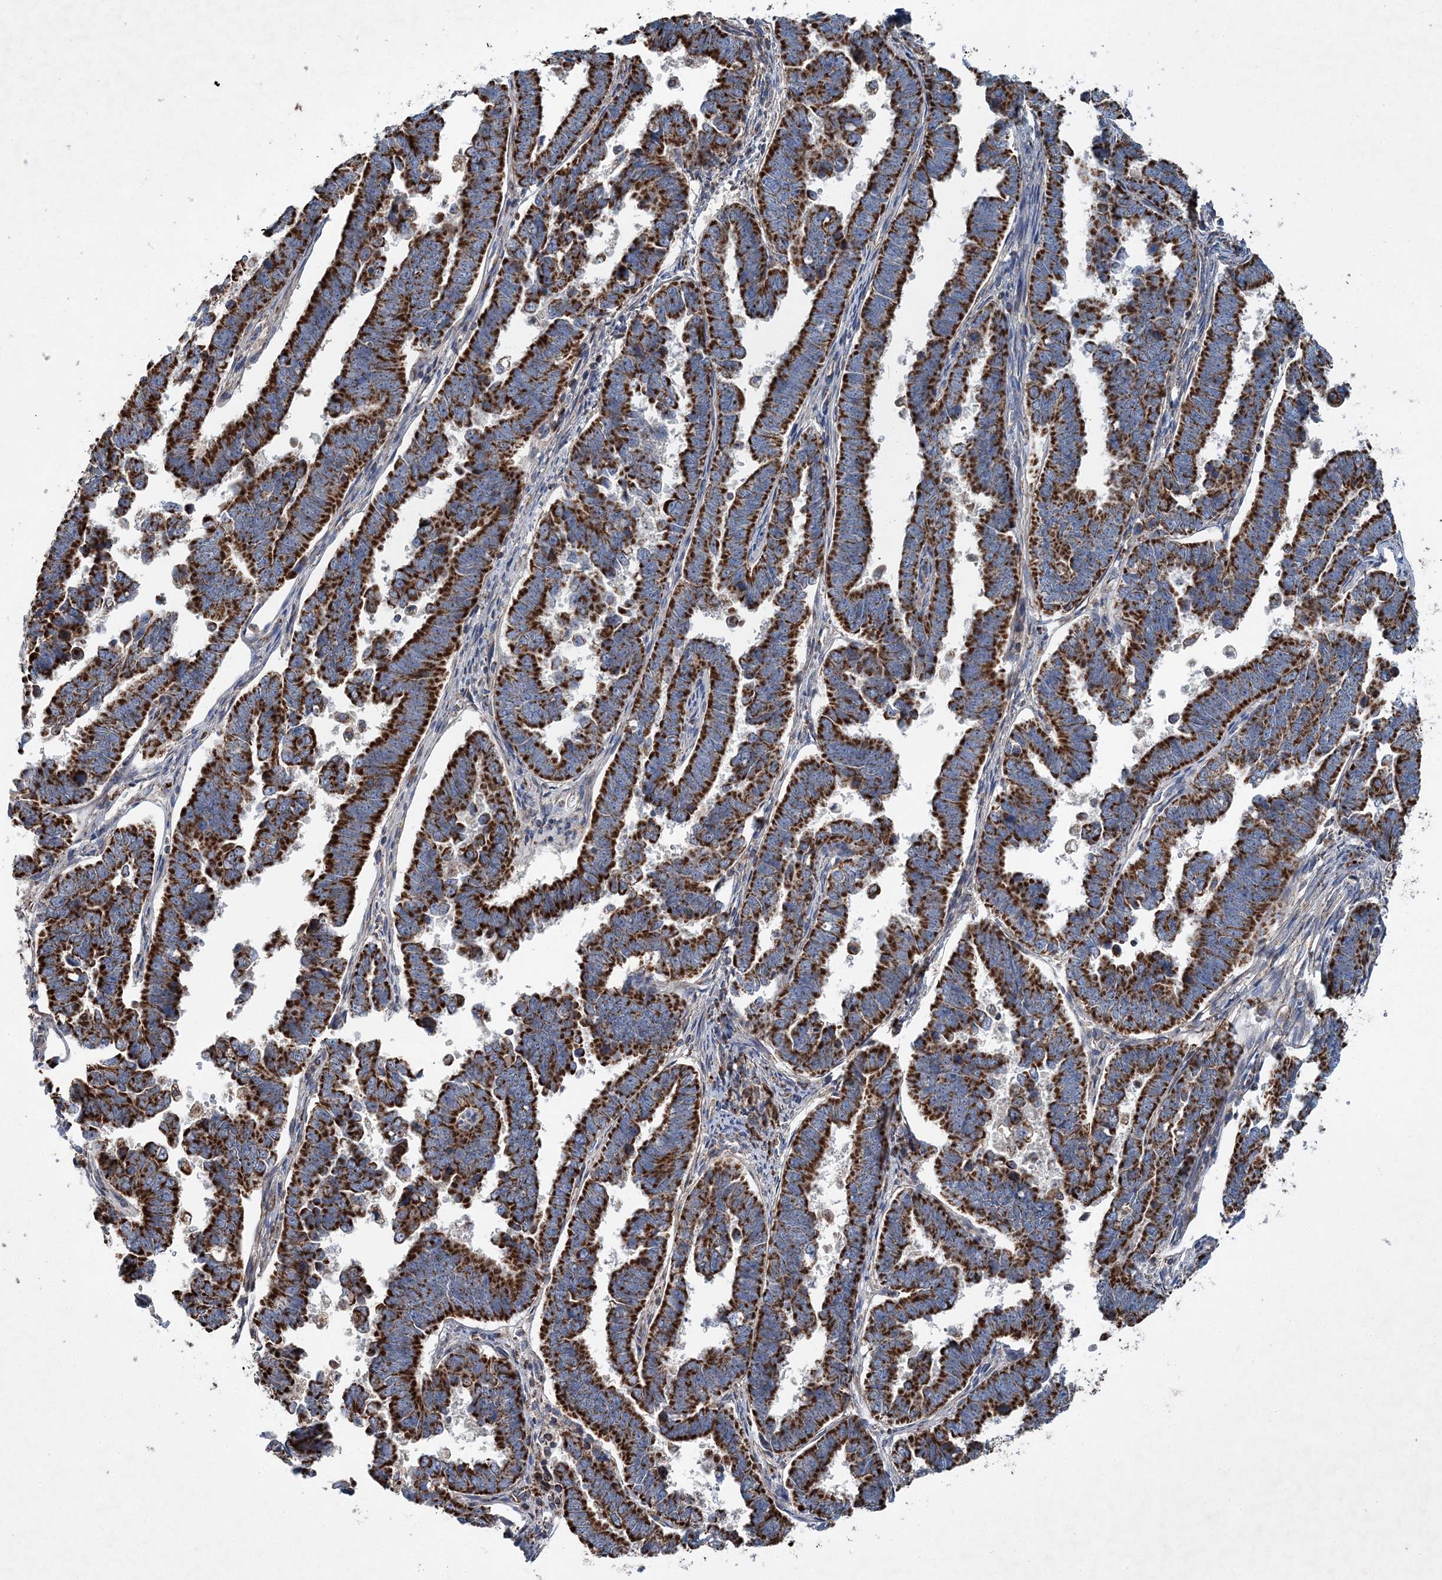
{"staining": {"intensity": "strong", "quantity": ">75%", "location": "cytoplasmic/membranous"}, "tissue": "endometrial cancer", "cell_type": "Tumor cells", "image_type": "cancer", "snomed": [{"axis": "morphology", "description": "Adenocarcinoma, NOS"}, {"axis": "topography", "description": "Endometrium"}], "caption": "Immunohistochemical staining of human endometrial adenocarcinoma exhibits high levels of strong cytoplasmic/membranous protein positivity in about >75% of tumor cells.", "gene": "SPAG16", "patient": {"sex": "female", "age": 75}}